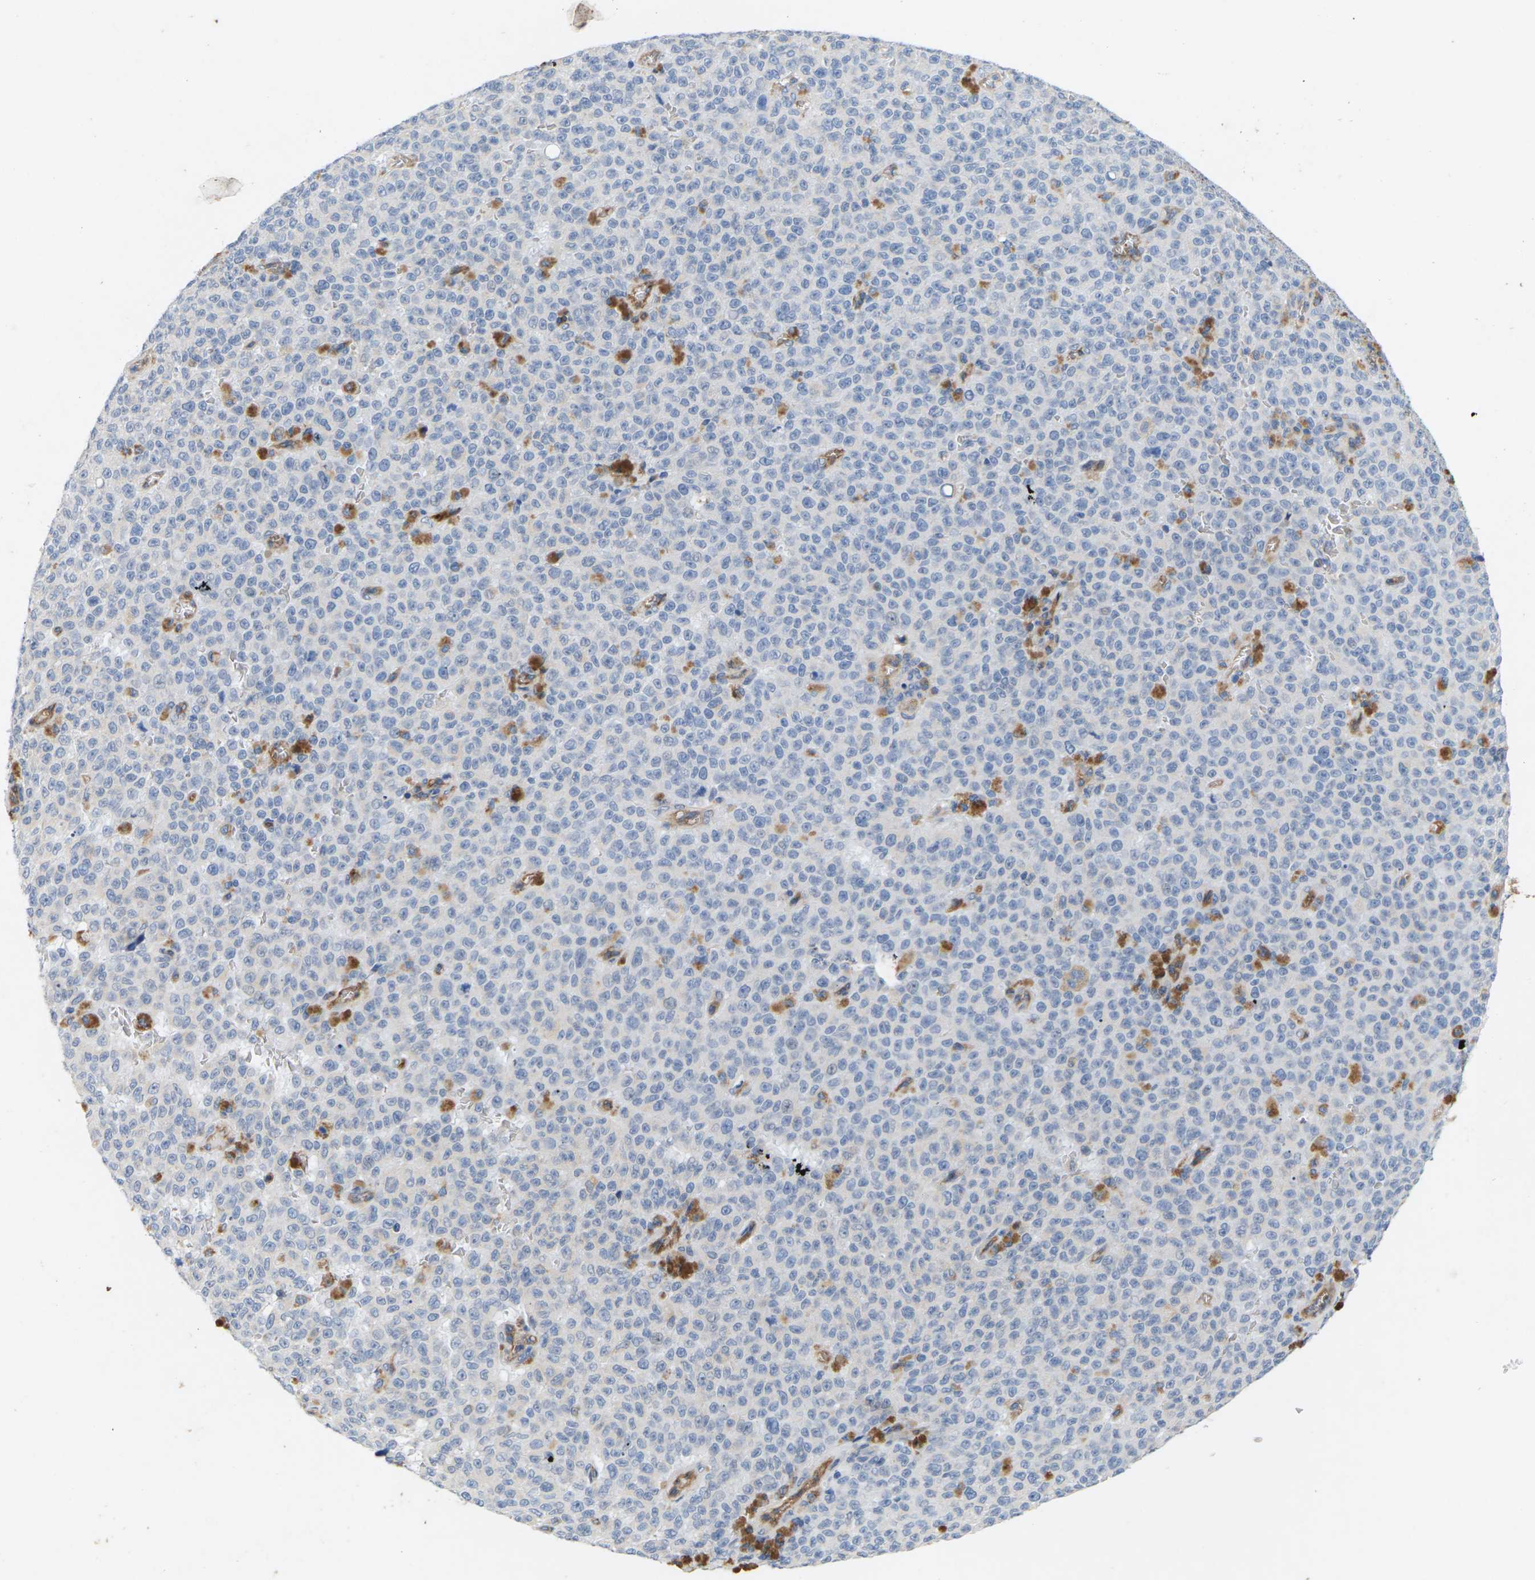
{"staining": {"intensity": "negative", "quantity": "none", "location": "none"}, "tissue": "melanoma", "cell_type": "Tumor cells", "image_type": "cancer", "snomed": [{"axis": "morphology", "description": "Malignant melanoma, NOS"}, {"axis": "topography", "description": "Skin"}], "caption": "Immunohistochemical staining of malignant melanoma demonstrates no significant staining in tumor cells.", "gene": "ITGA5", "patient": {"sex": "female", "age": 82}}